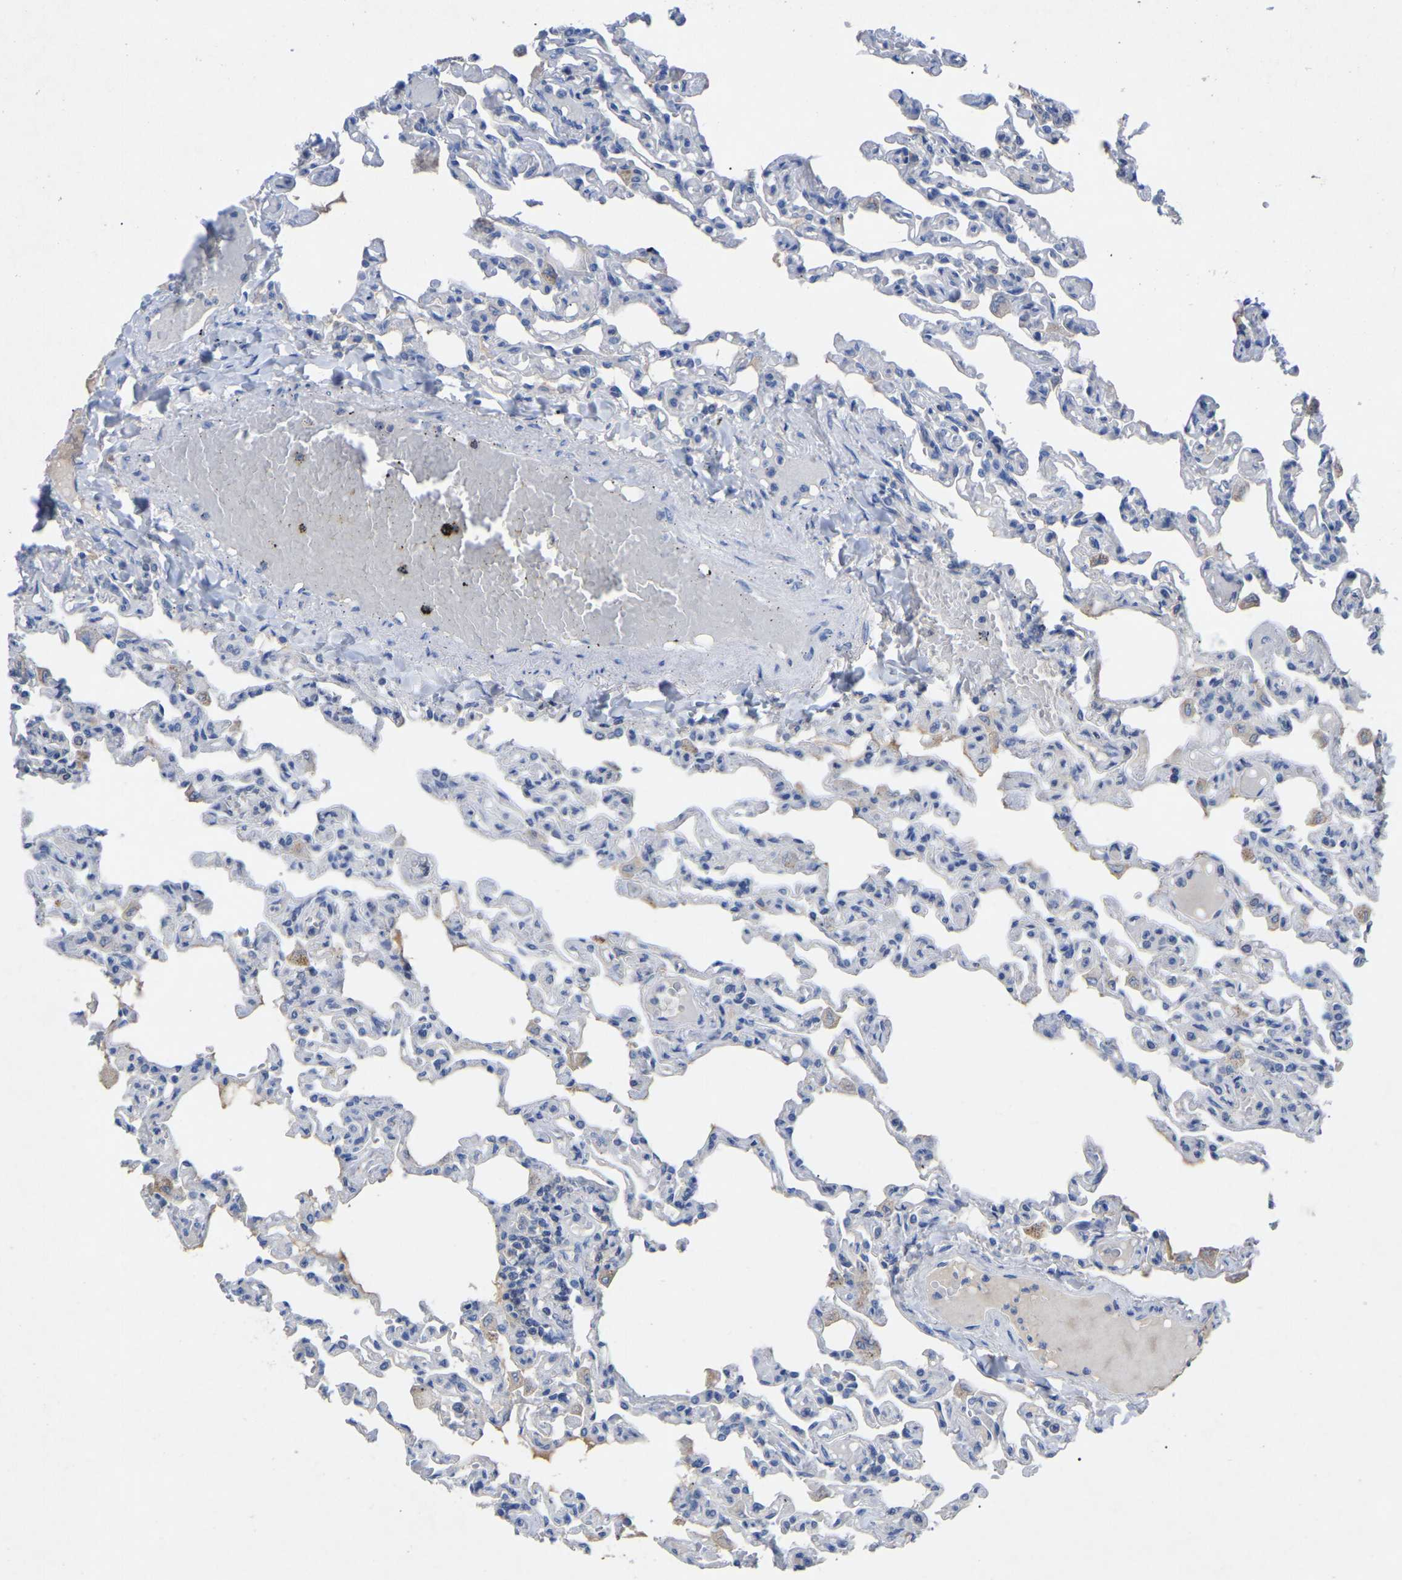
{"staining": {"intensity": "negative", "quantity": "none", "location": "none"}, "tissue": "lung", "cell_type": "Alveolar cells", "image_type": "normal", "snomed": [{"axis": "morphology", "description": "Normal tissue, NOS"}, {"axis": "topography", "description": "Lung"}], "caption": "IHC image of normal lung: human lung stained with DAB demonstrates no significant protein expression in alveolar cells. (Brightfield microscopy of DAB immunohistochemistry at high magnification).", "gene": "SMPD2", "patient": {"sex": "male", "age": 21}}